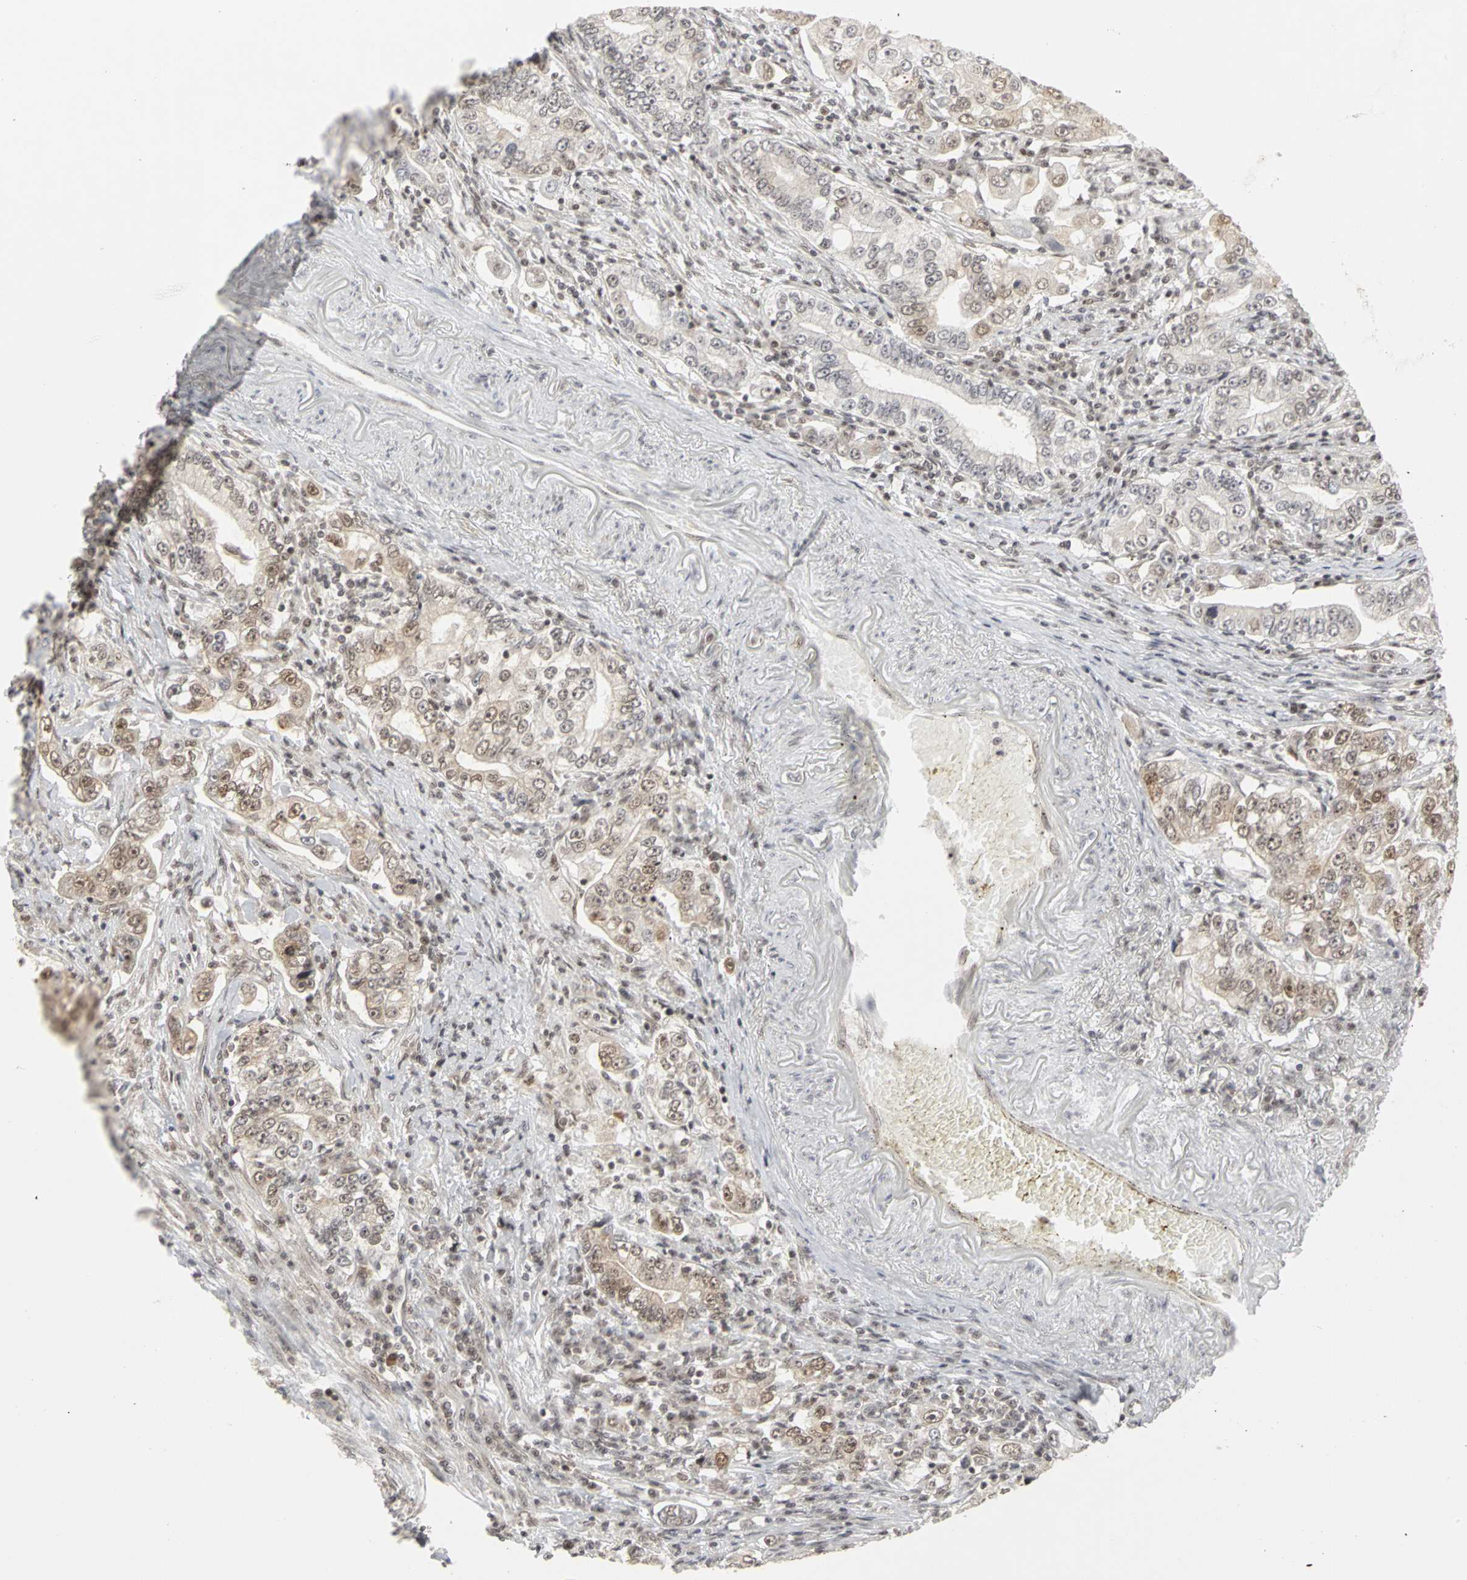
{"staining": {"intensity": "weak", "quantity": ">75%", "location": "cytoplasmic/membranous,nuclear"}, "tissue": "stomach cancer", "cell_type": "Tumor cells", "image_type": "cancer", "snomed": [{"axis": "morphology", "description": "Adenocarcinoma, NOS"}, {"axis": "topography", "description": "Stomach, lower"}], "caption": "A micrograph showing weak cytoplasmic/membranous and nuclear staining in approximately >75% of tumor cells in adenocarcinoma (stomach), as visualized by brown immunohistochemical staining.", "gene": "CSNK2B", "patient": {"sex": "female", "age": 72}}